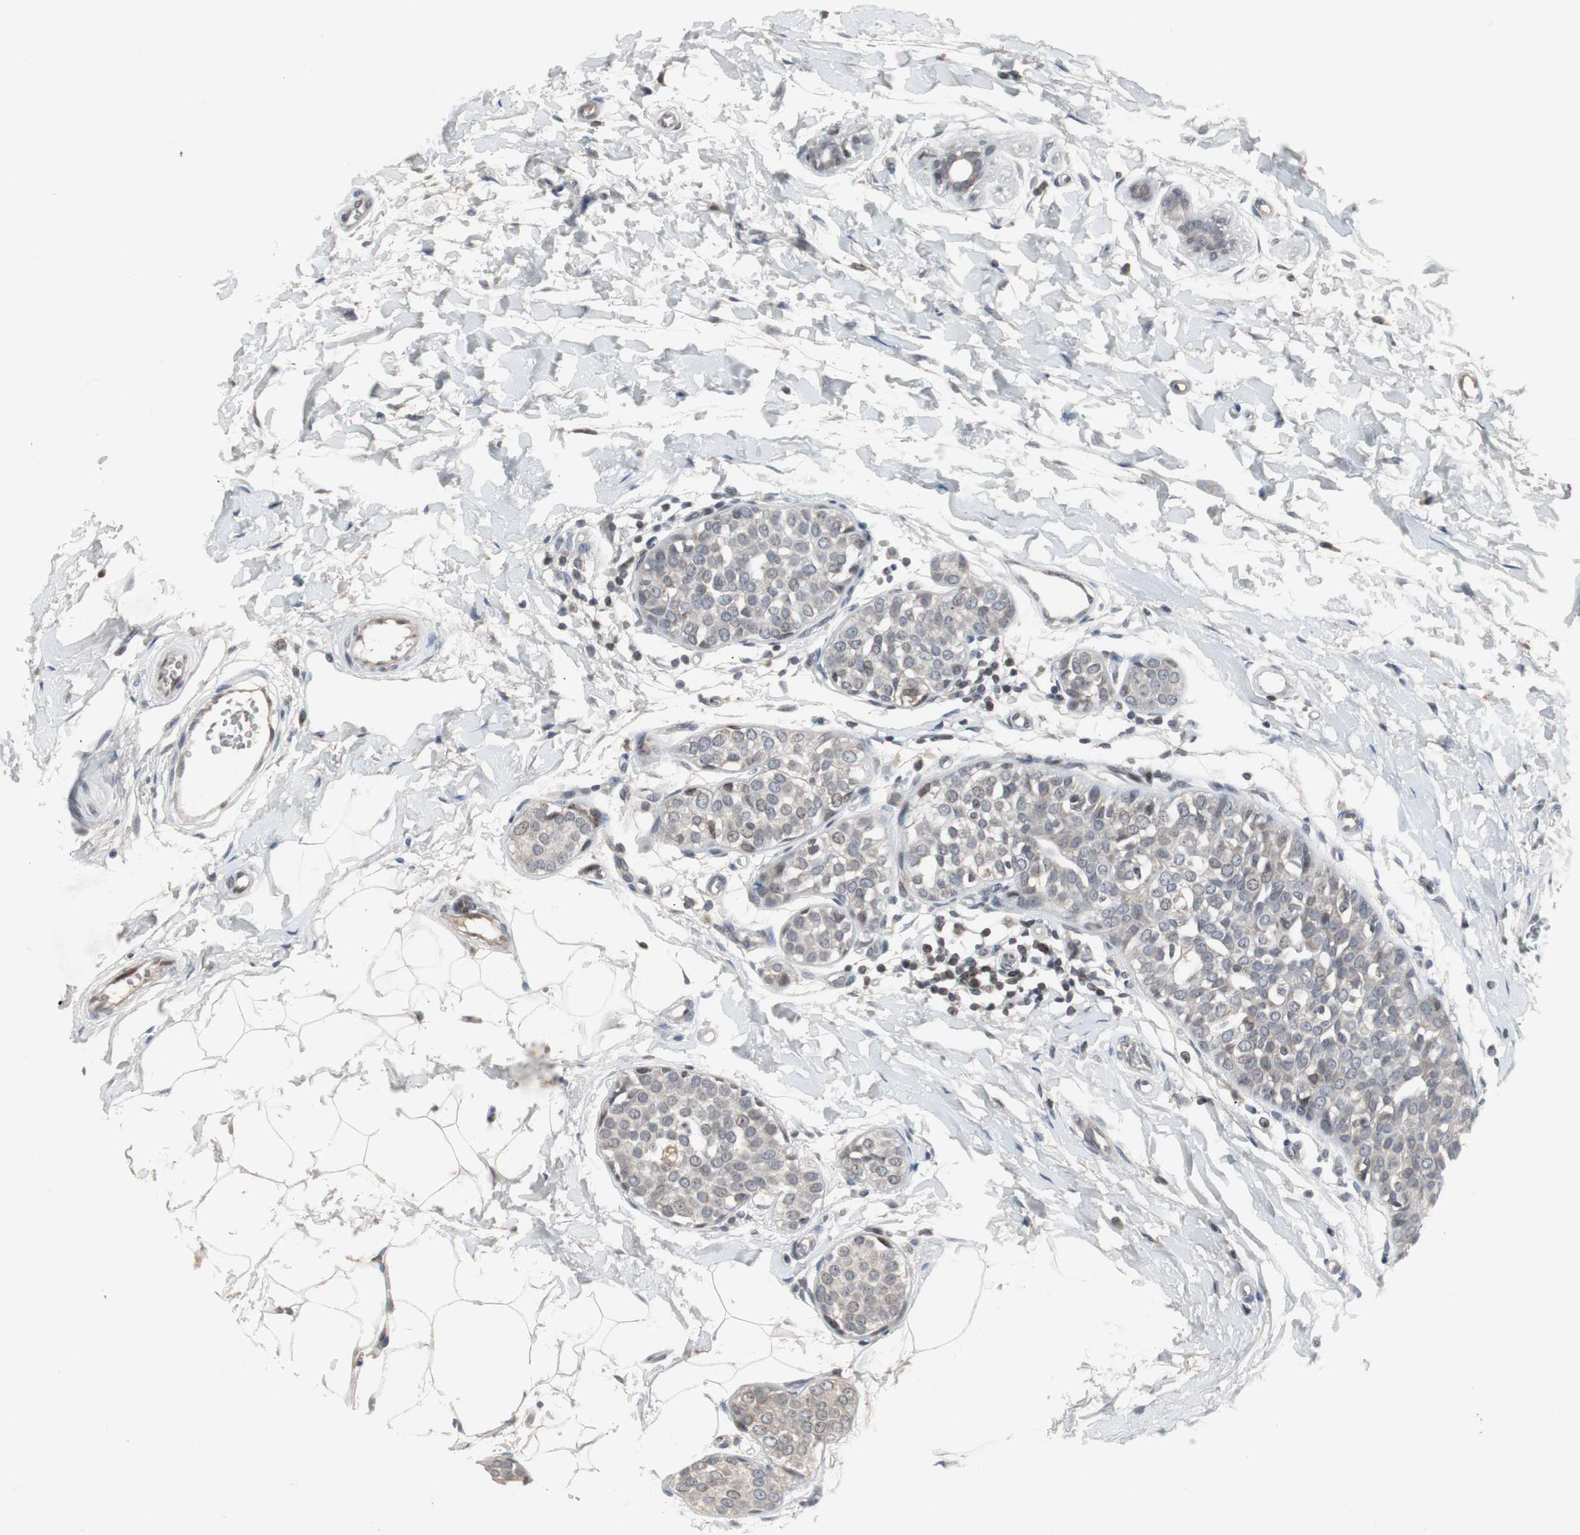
{"staining": {"intensity": "weak", "quantity": "<25%", "location": "cytoplasmic/membranous"}, "tissue": "breast cancer", "cell_type": "Tumor cells", "image_type": "cancer", "snomed": [{"axis": "morphology", "description": "Lobular carcinoma, in situ"}, {"axis": "morphology", "description": "Lobular carcinoma"}, {"axis": "topography", "description": "Breast"}], "caption": "Immunohistochemistry (IHC) of human breast cancer (lobular carcinoma) reveals no expression in tumor cells. (Immunohistochemistry, brightfield microscopy, high magnification).", "gene": "ZNF396", "patient": {"sex": "female", "age": 41}}